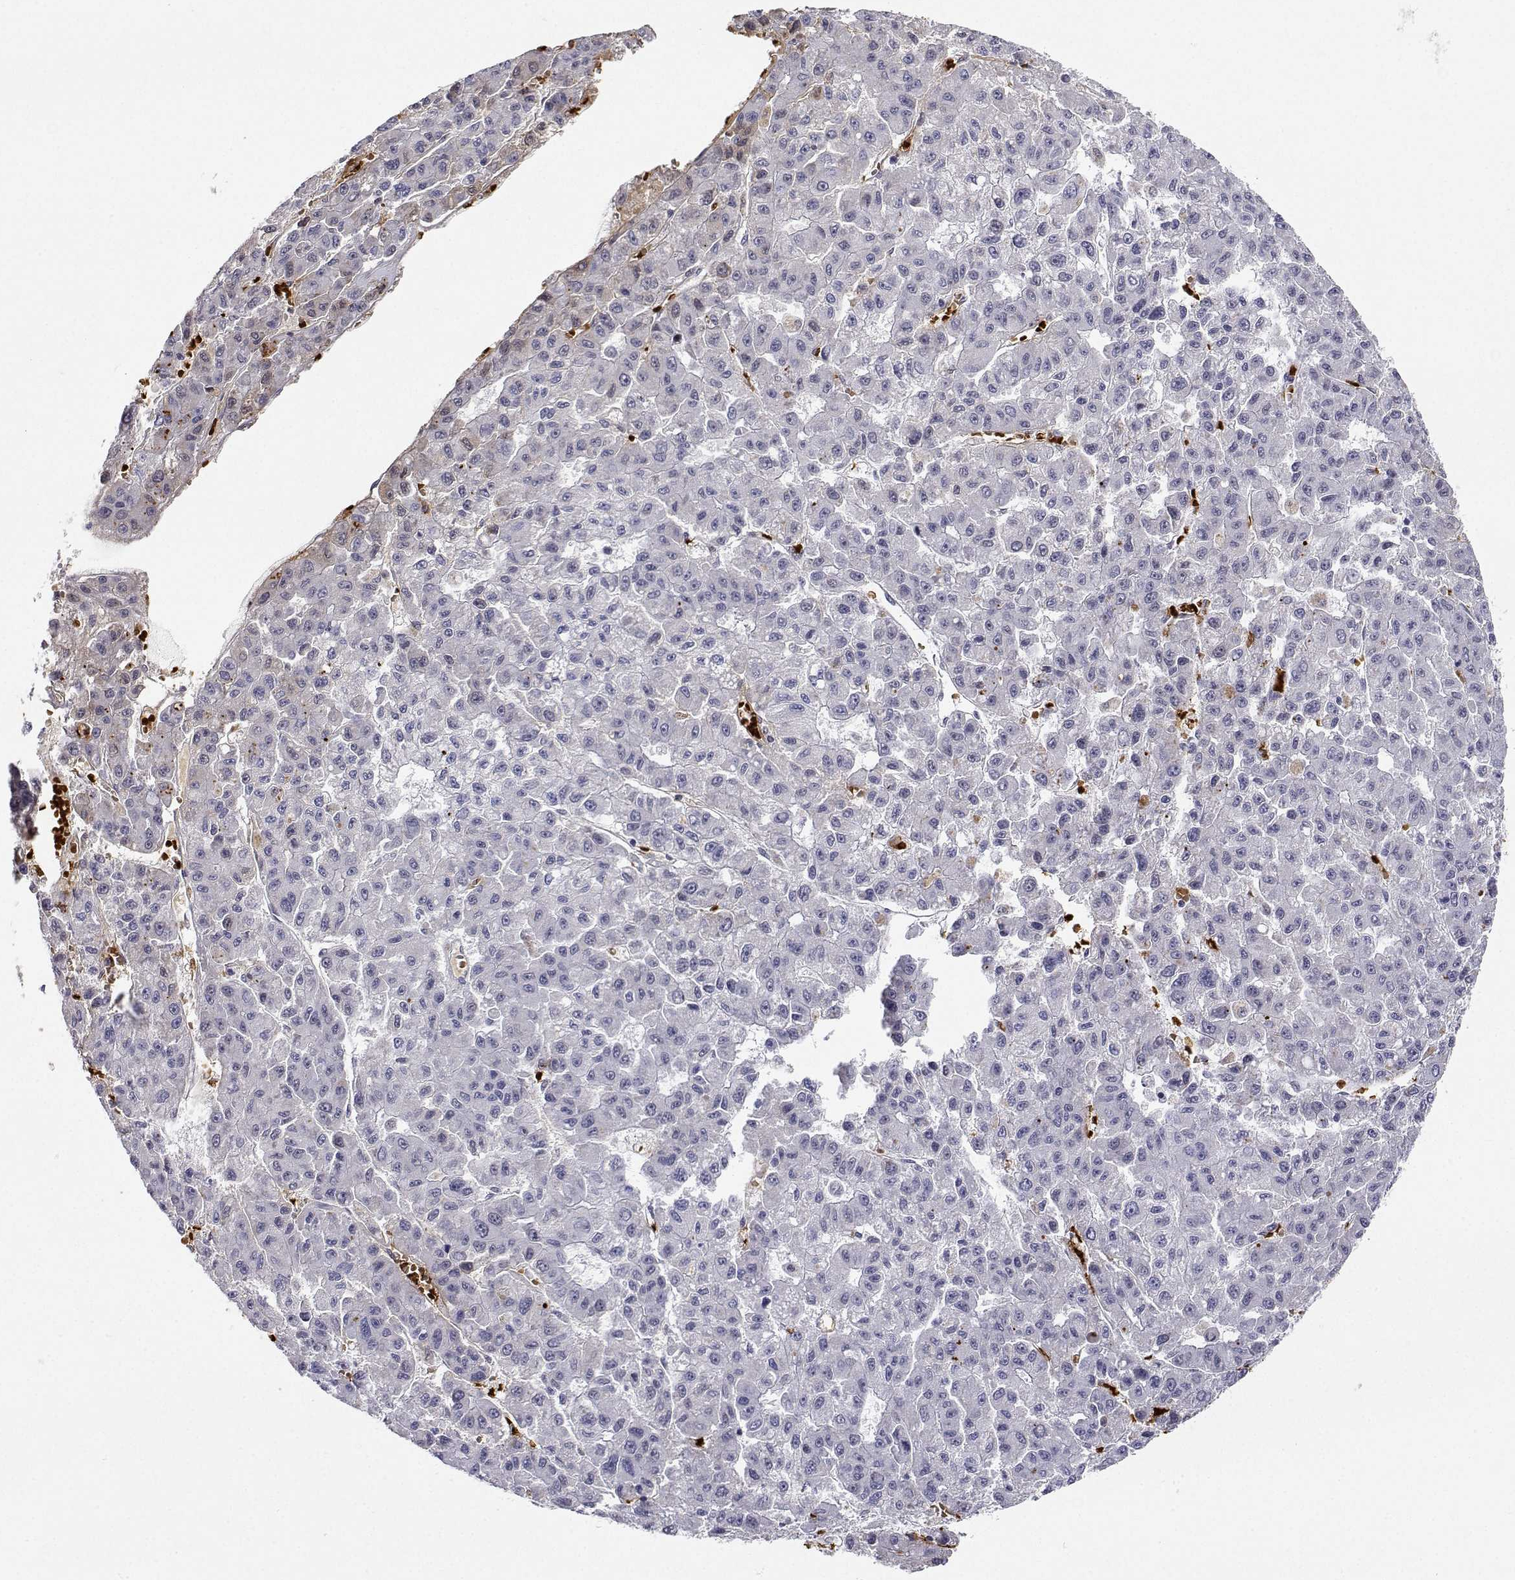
{"staining": {"intensity": "negative", "quantity": "none", "location": "none"}, "tissue": "liver cancer", "cell_type": "Tumor cells", "image_type": "cancer", "snomed": [{"axis": "morphology", "description": "Carcinoma, Hepatocellular, NOS"}, {"axis": "topography", "description": "Liver"}], "caption": "This is an immunohistochemistry histopathology image of human hepatocellular carcinoma (liver). There is no positivity in tumor cells.", "gene": "ADAR", "patient": {"sex": "male", "age": 70}}